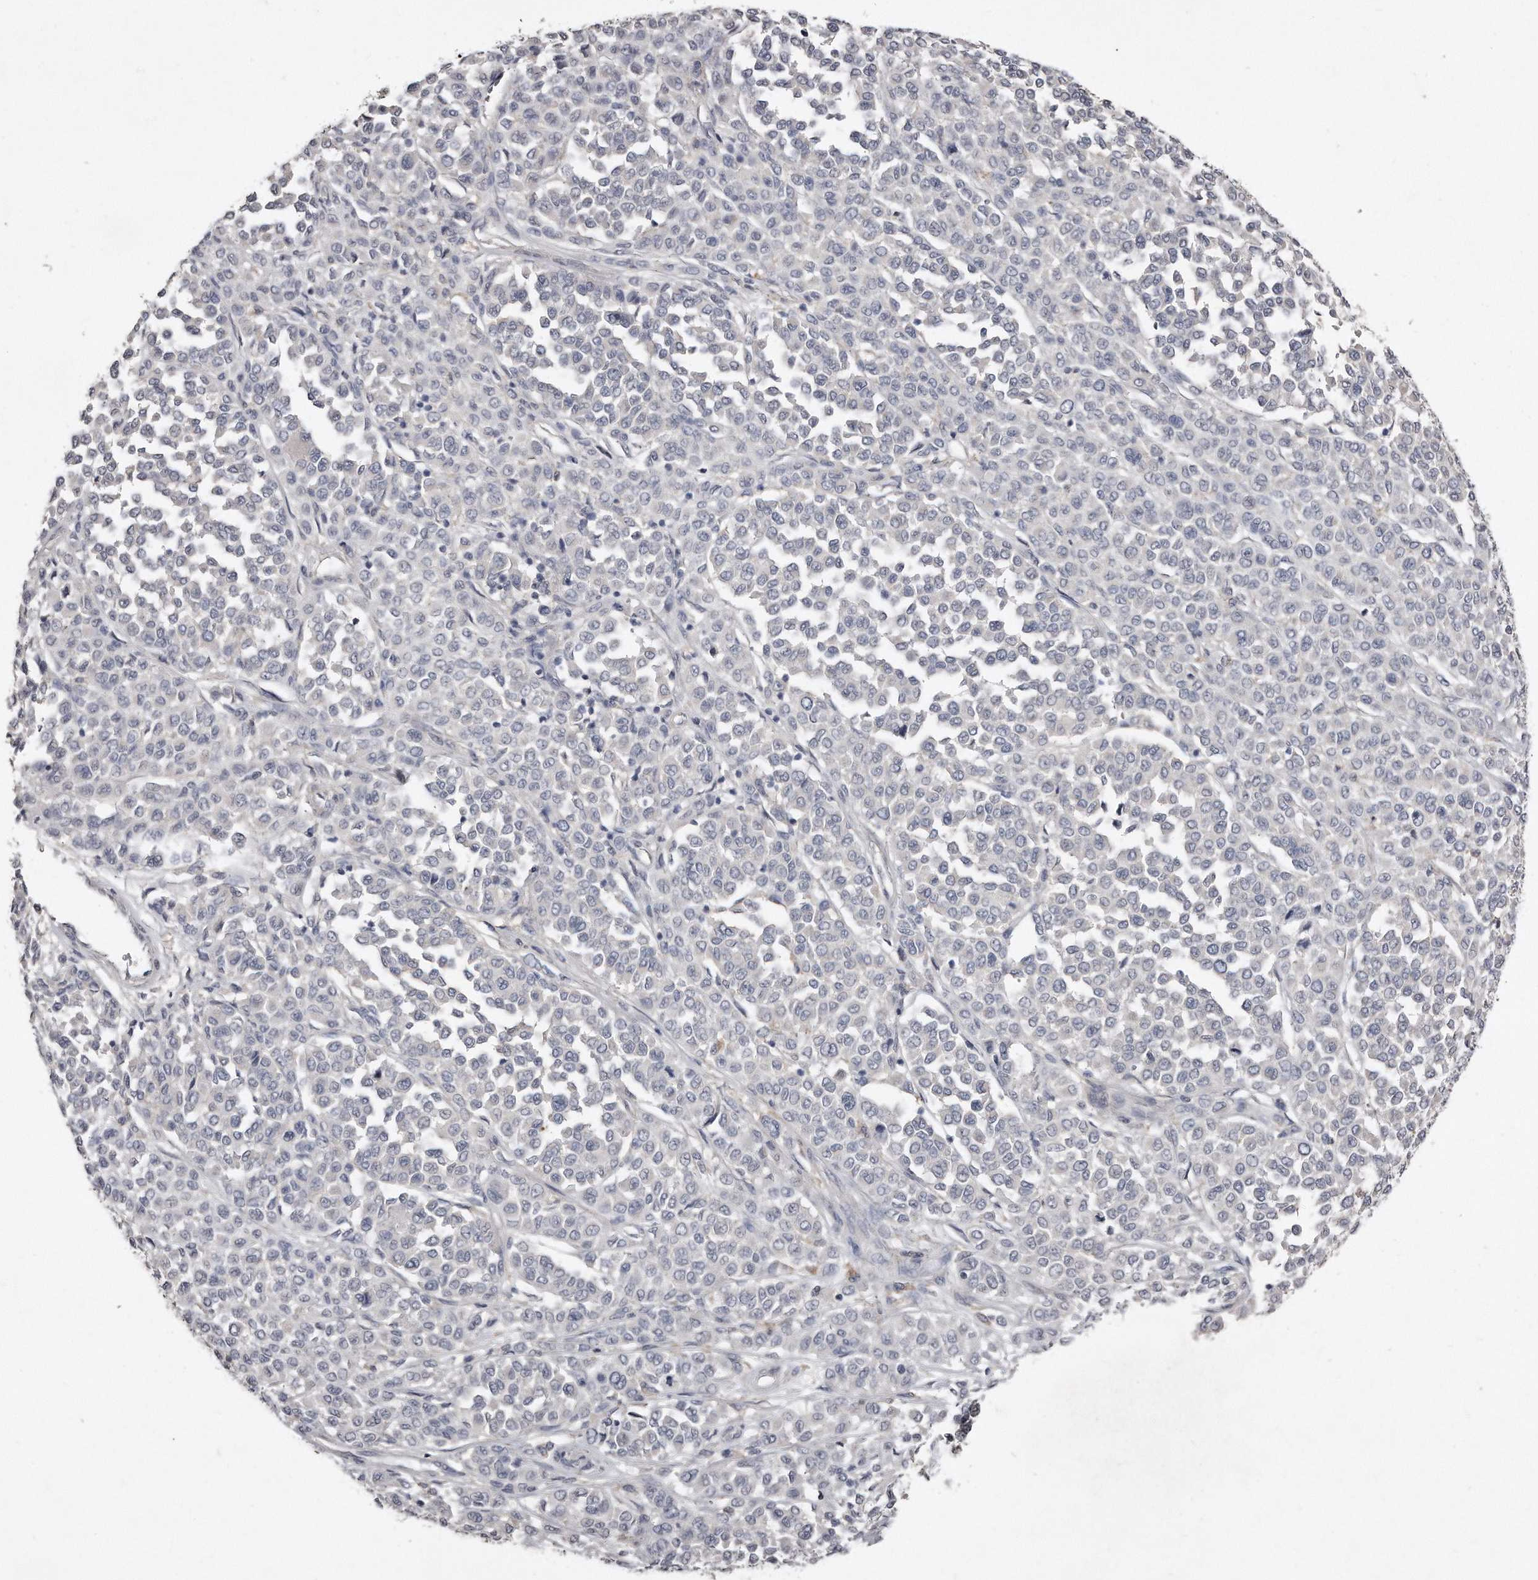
{"staining": {"intensity": "negative", "quantity": "none", "location": "none"}, "tissue": "melanoma", "cell_type": "Tumor cells", "image_type": "cancer", "snomed": [{"axis": "morphology", "description": "Malignant melanoma, Metastatic site"}, {"axis": "topography", "description": "Pancreas"}], "caption": "A high-resolution image shows IHC staining of malignant melanoma (metastatic site), which shows no significant staining in tumor cells.", "gene": "LMOD1", "patient": {"sex": "female", "age": 30}}